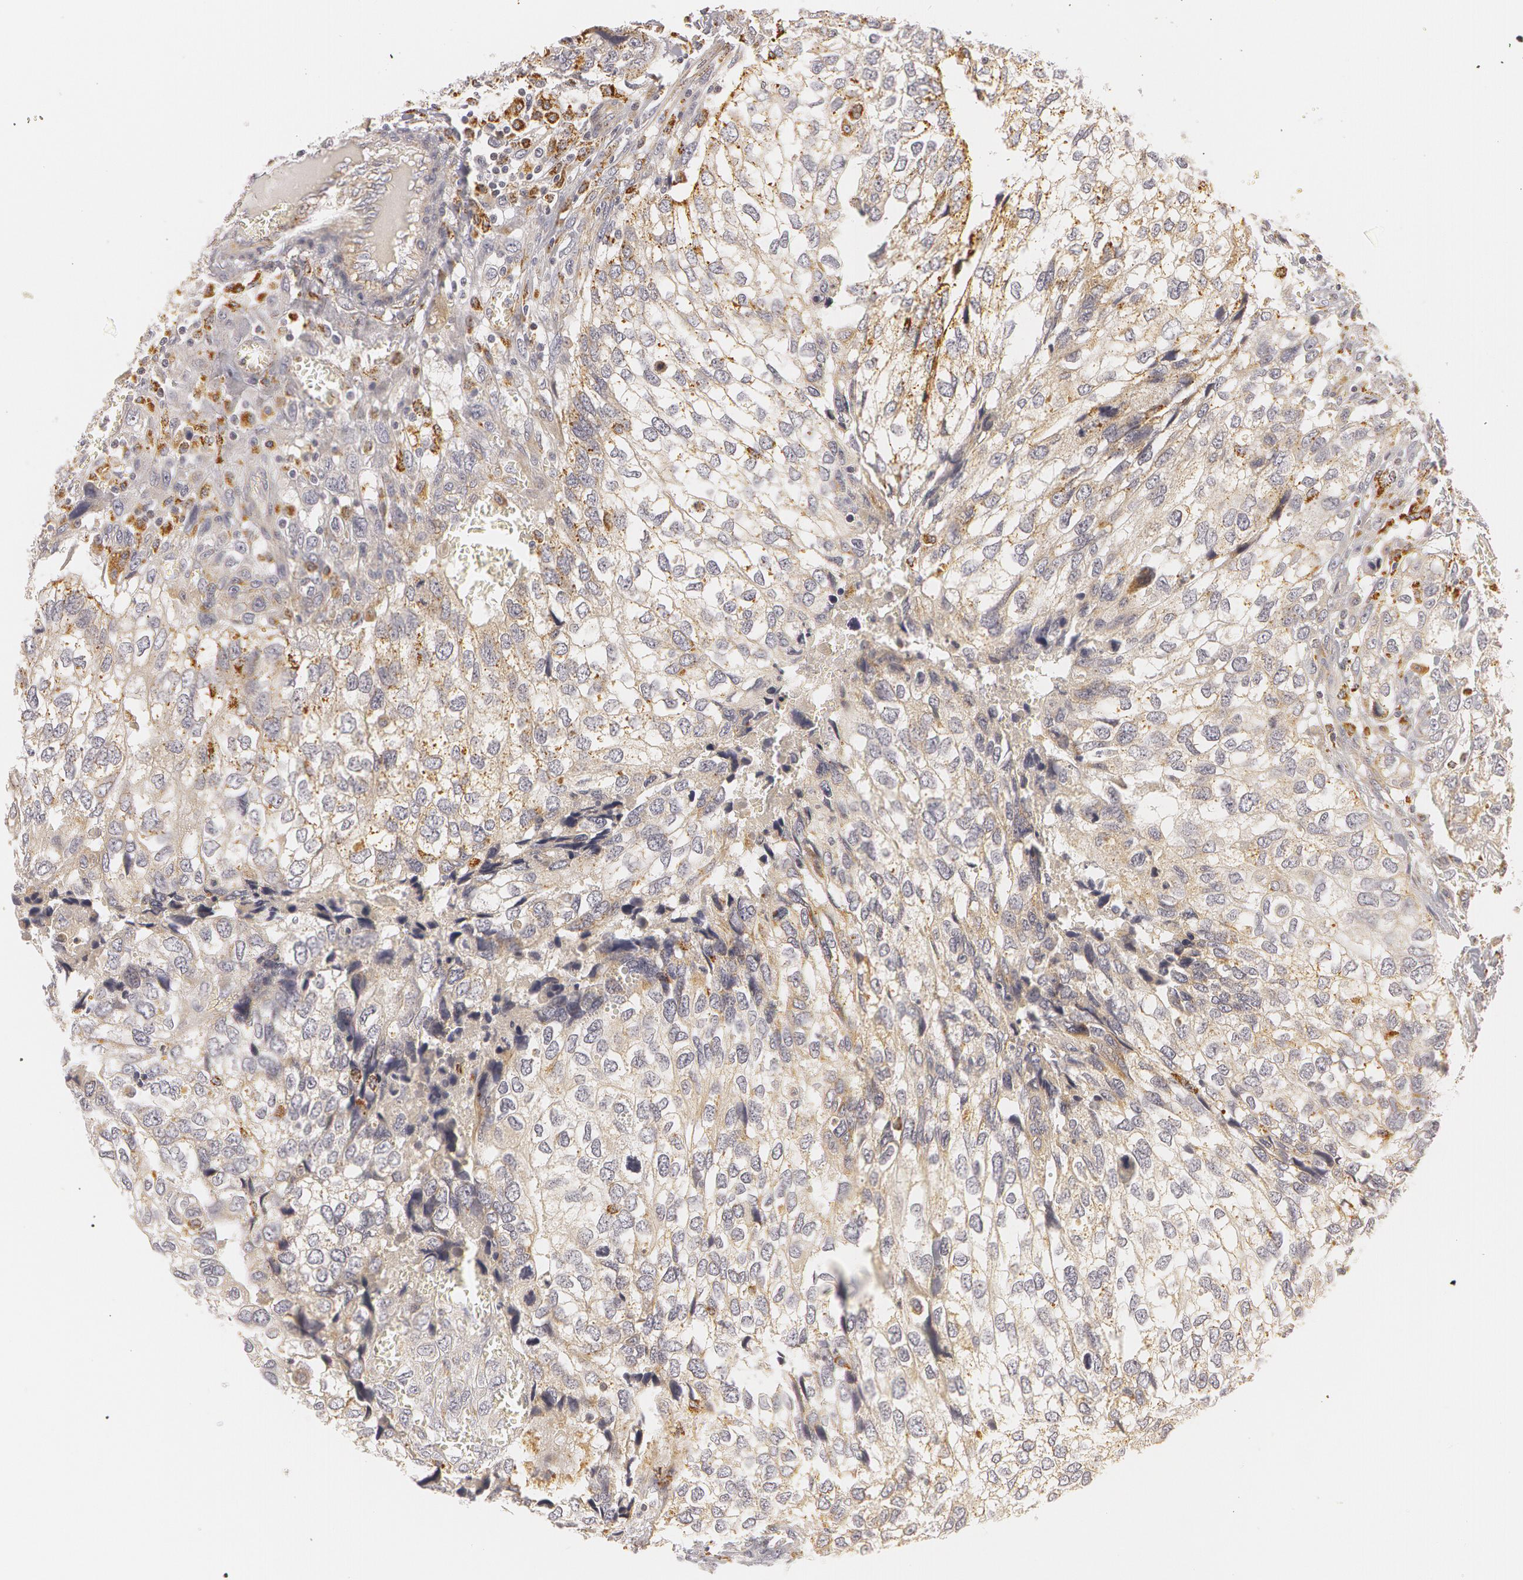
{"staining": {"intensity": "weak", "quantity": ">75%", "location": "cytoplasmic/membranous"}, "tissue": "breast cancer", "cell_type": "Tumor cells", "image_type": "cancer", "snomed": [{"axis": "morphology", "description": "Neoplasm, malignant, NOS"}, {"axis": "topography", "description": "Breast"}], "caption": "DAB immunohistochemical staining of neoplasm (malignant) (breast) reveals weak cytoplasmic/membranous protein expression in about >75% of tumor cells.", "gene": "C7", "patient": {"sex": "female", "age": 50}}